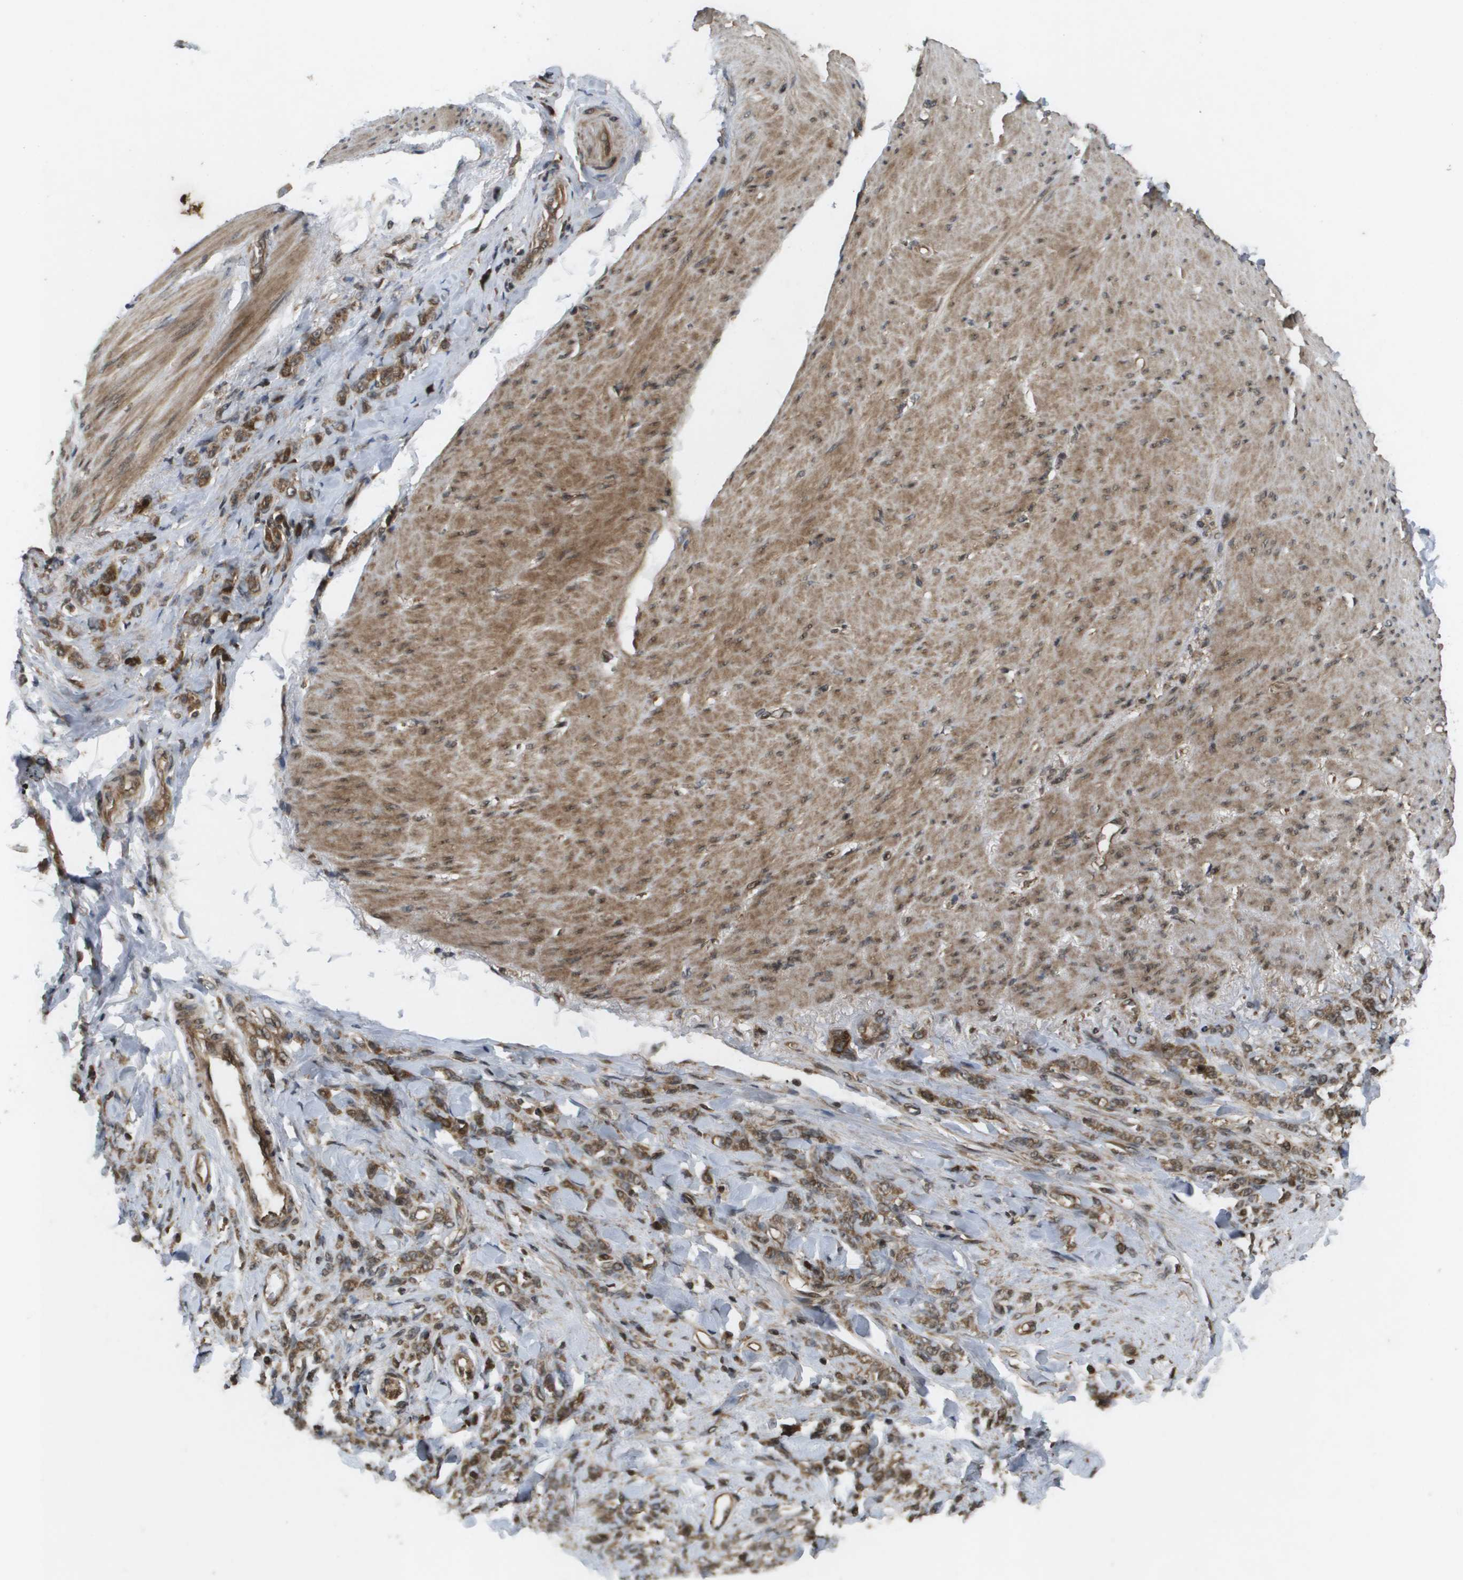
{"staining": {"intensity": "moderate", "quantity": ">75%", "location": "cytoplasmic/membranous"}, "tissue": "stomach cancer", "cell_type": "Tumor cells", "image_type": "cancer", "snomed": [{"axis": "morphology", "description": "Adenocarcinoma, NOS"}, {"axis": "topography", "description": "Stomach"}], "caption": "Tumor cells display medium levels of moderate cytoplasmic/membranous expression in about >75% of cells in stomach adenocarcinoma.", "gene": "KIF11", "patient": {"sex": "male", "age": 82}}